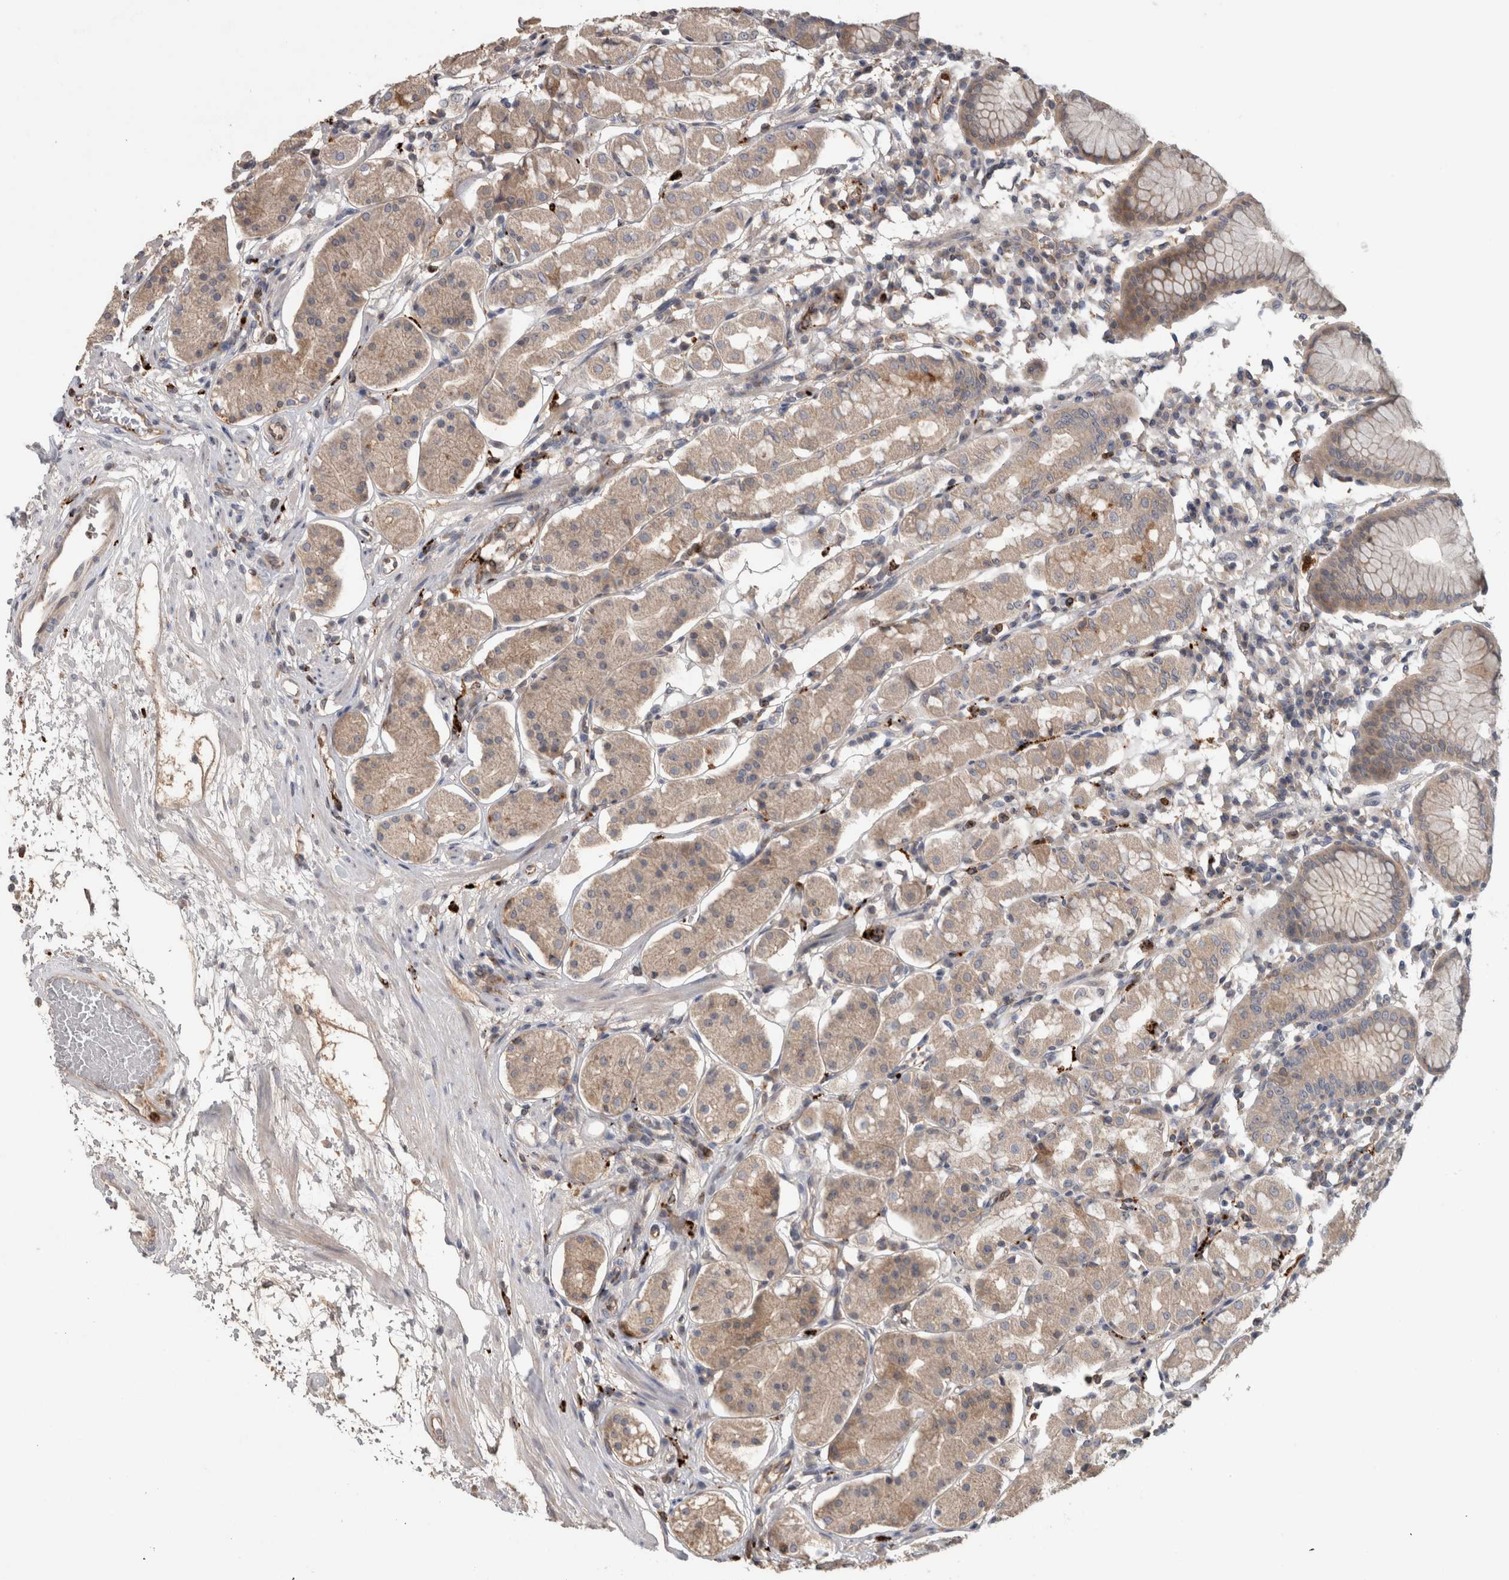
{"staining": {"intensity": "weak", "quantity": ">75%", "location": "cytoplasmic/membranous"}, "tissue": "stomach", "cell_type": "Glandular cells", "image_type": "normal", "snomed": [{"axis": "morphology", "description": "Normal tissue, NOS"}, {"axis": "topography", "description": "Stomach"}, {"axis": "topography", "description": "Stomach, lower"}], "caption": "This image shows immunohistochemistry staining of benign human stomach, with low weak cytoplasmic/membranous staining in approximately >75% of glandular cells.", "gene": "TARBP1", "patient": {"sex": "female", "age": 56}}